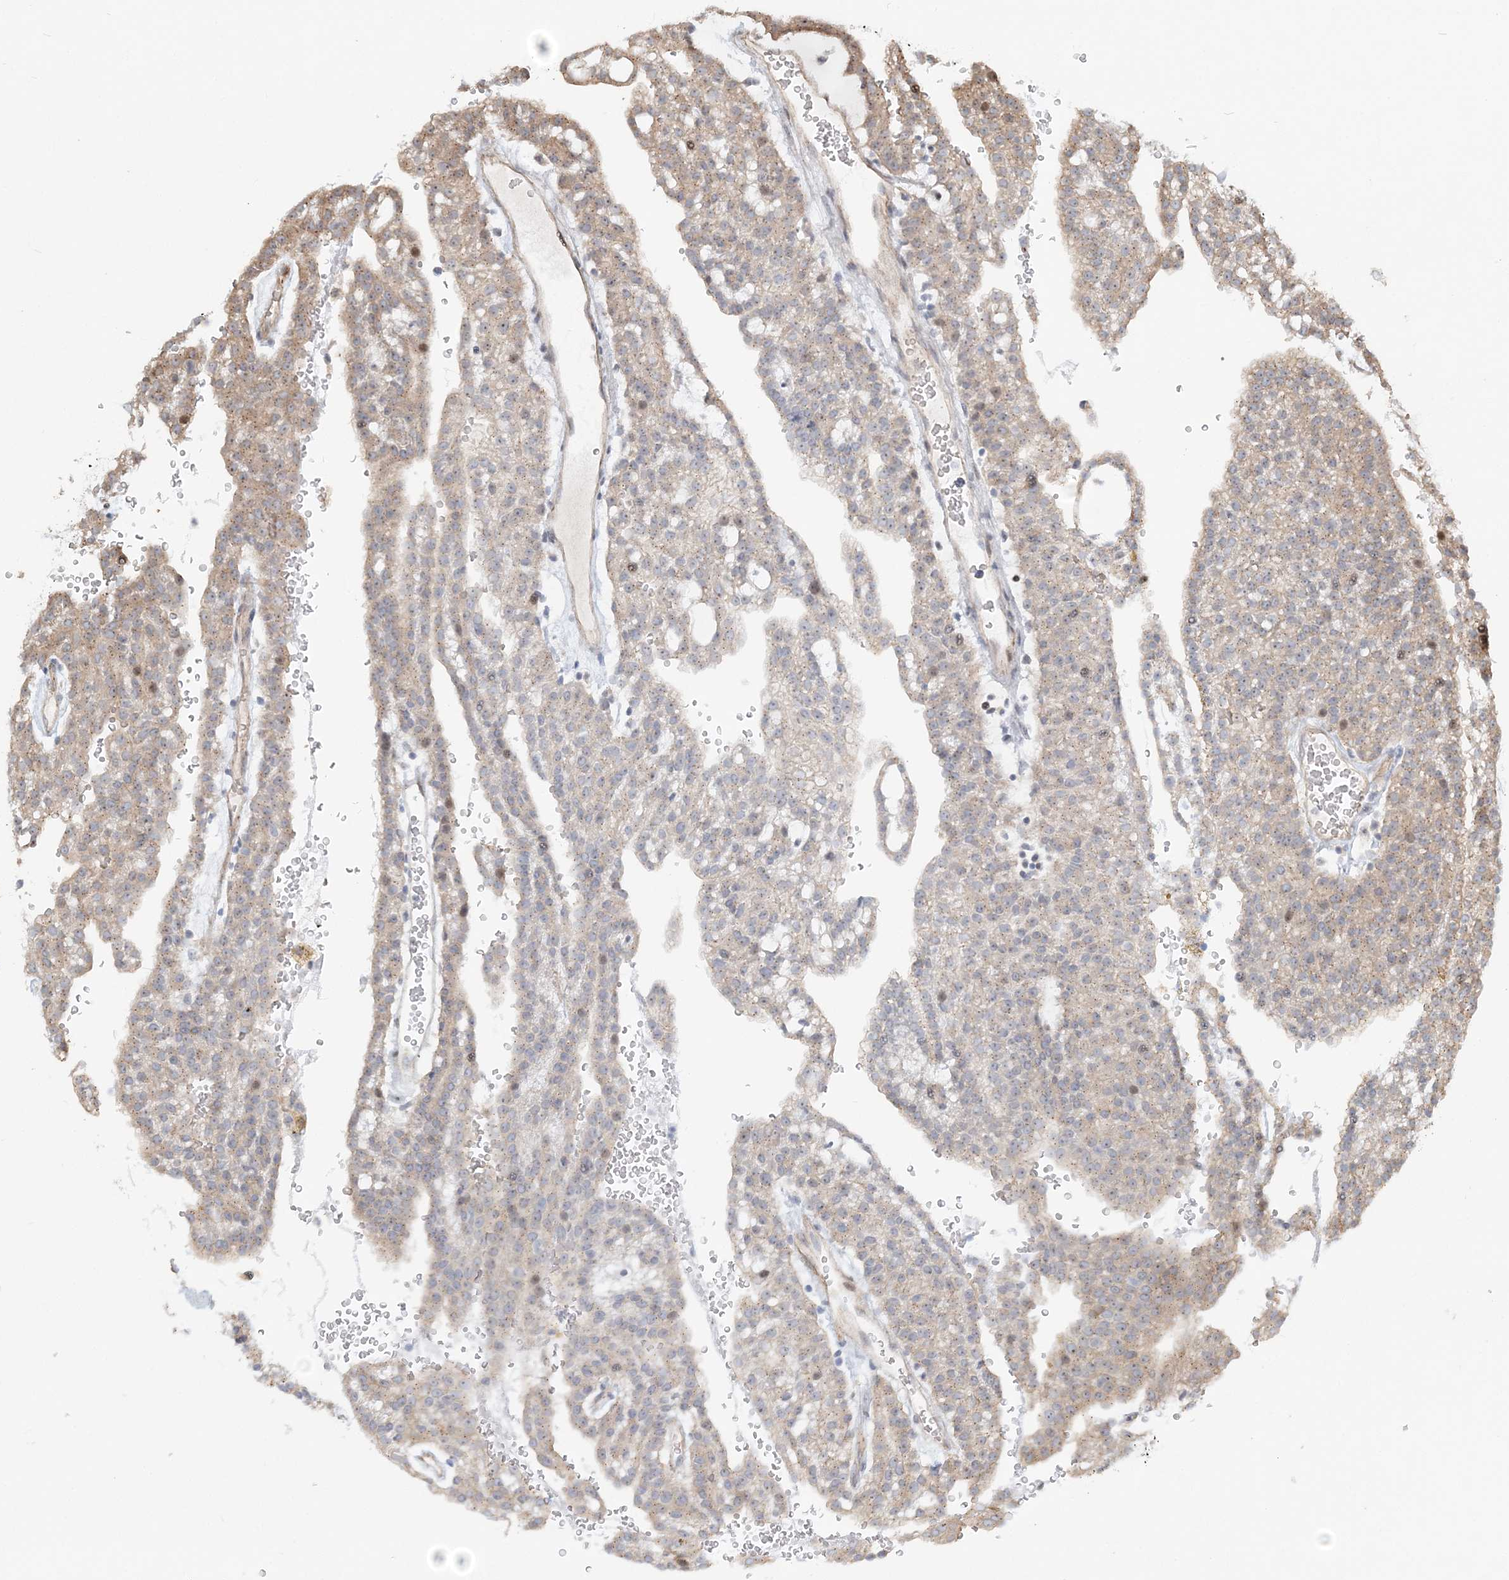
{"staining": {"intensity": "moderate", "quantity": "<25%", "location": "cytoplasmic/membranous"}, "tissue": "renal cancer", "cell_type": "Tumor cells", "image_type": "cancer", "snomed": [{"axis": "morphology", "description": "Adenocarcinoma, NOS"}, {"axis": "topography", "description": "Kidney"}], "caption": "Tumor cells demonstrate moderate cytoplasmic/membranous expression in approximately <25% of cells in renal adenocarcinoma. (Brightfield microscopy of DAB IHC at high magnification).", "gene": "CXXC5", "patient": {"sex": "male", "age": 63}}